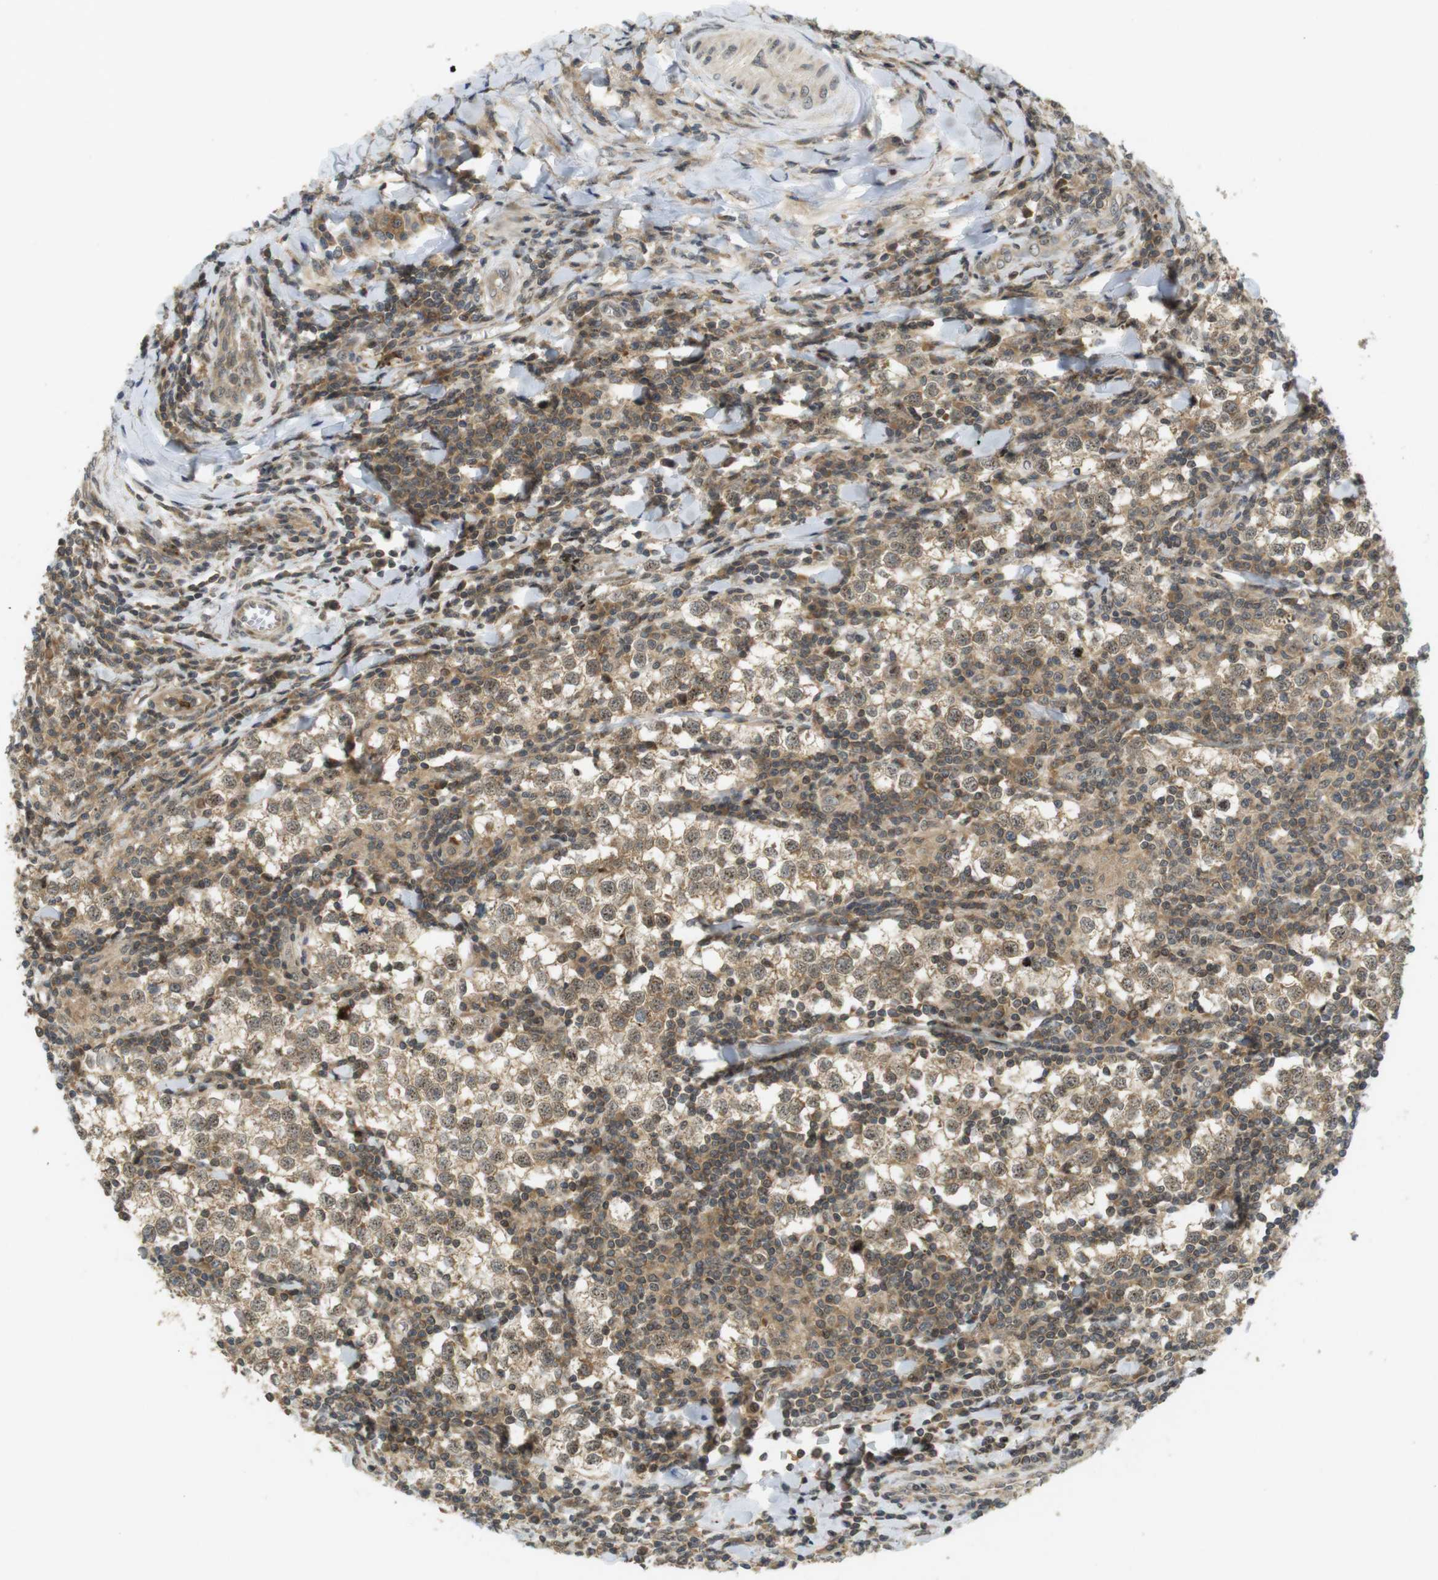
{"staining": {"intensity": "moderate", "quantity": ">75%", "location": "cytoplasmic/membranous,nuclear"}, "tissue": "testis cancer", "cell_type": "Tumor cells", "image_type": "cancer", "snomed": [{"axis": "morphology", "description": "Seminoma, NOS"}, {"axis": "morphology", "description": "Carcinoma, Embryonal, NOS"}, {"axis": "topography", "description": "Testis"}], "caption": "This histopathology image shows testis seminoma stained with immunohistochemistry to label a protein in brown. The cytoplasmic/membranous and nuclear of tumor cells show moderate positivity for the protein. Nuclei are counter-stained blue.", "gene": "TMX3", "patient": {"sex": "male", "age": 36}}